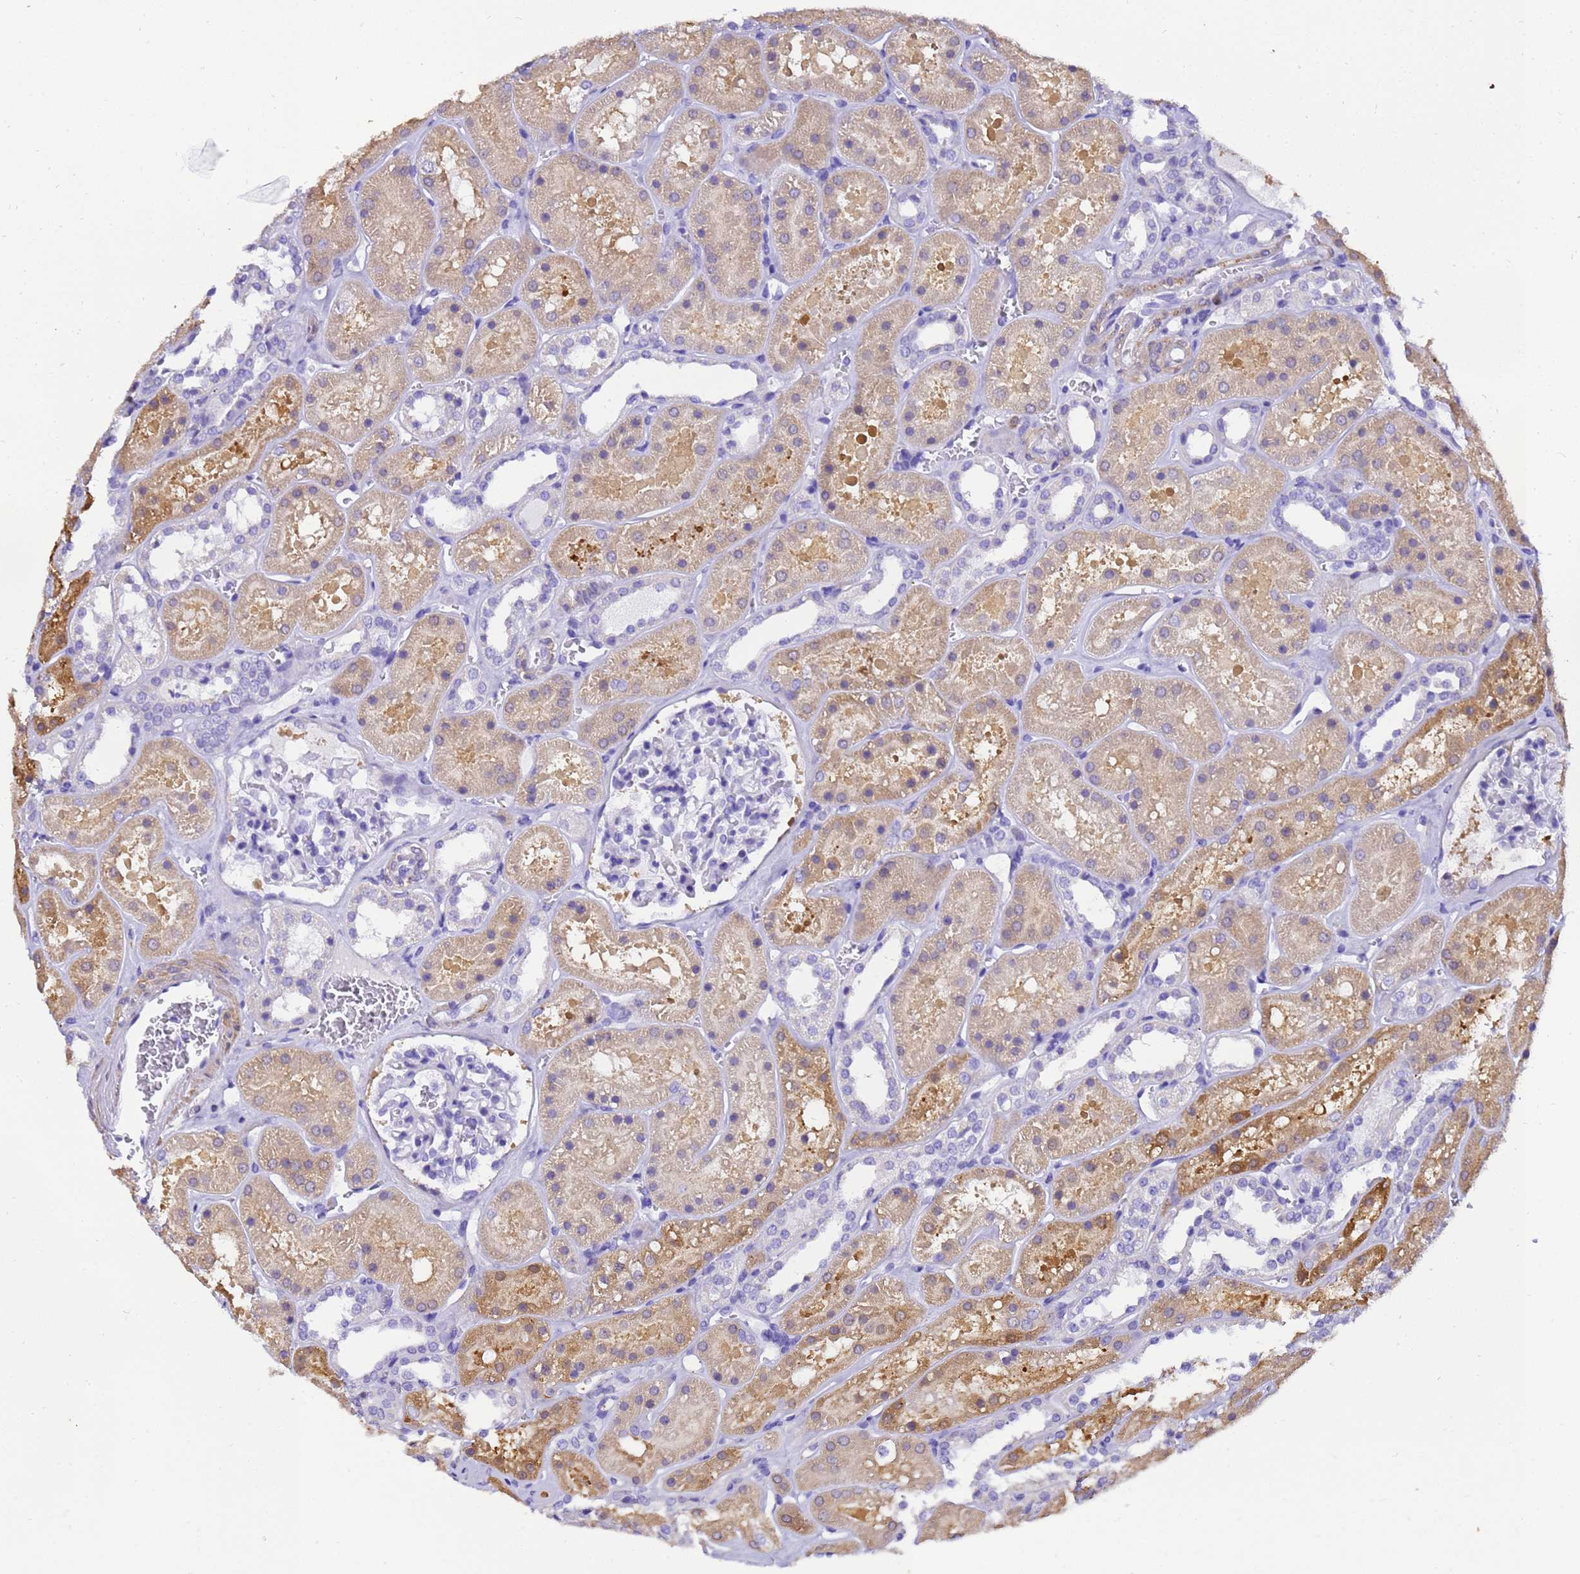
{"staining": {"intensity": "negative", "quantity": "none", "location": "none"}, "tissue": "kidney", "cell_type": "Cells in glomeruli", "image_type": "normal", "snomed": [{"axis": "morphology", "description": "Normal tissue, NOS"}, {"axis": "topography", "description": "Kidney"}], "caption": "An immunohistochemistry micrograph of benign kidney is shown. There is no staining in cells in glomeruli of kidney.", "gene": "HSPB6", "patient": {"sex": "female", "age": 41}}